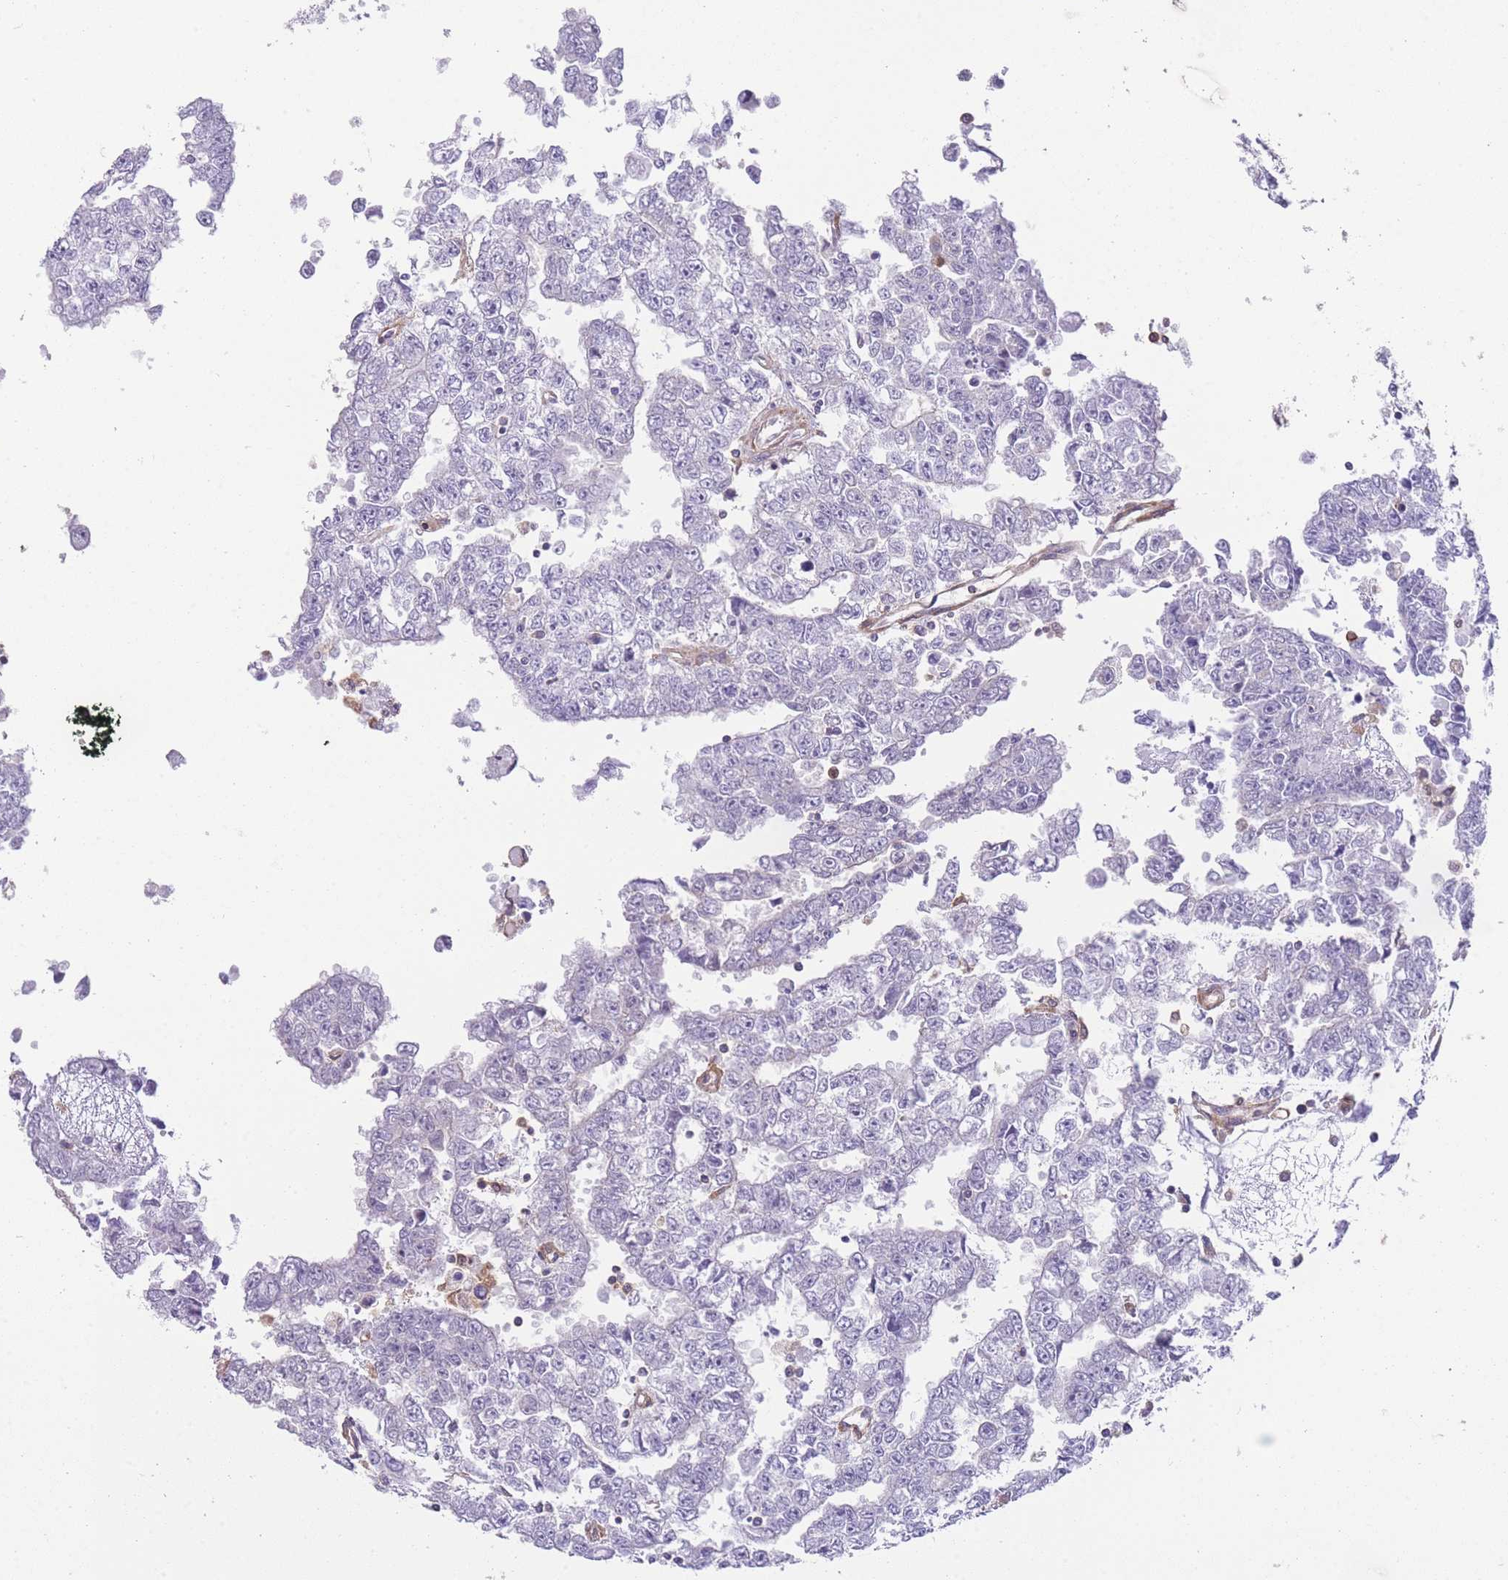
{"staining": {"intensity": "negative", "quantity": "none", "location": "none"}, "tissue": "testis cancer", "cell_type": "Tumor cells", "image_type": "cancer", "snomed": [{"axis": "morphology", "description": "Carcinoma, Embryonal, NOS"}, {"axis": "topography", "description": "Testis"}], "caption": "High power microscopy image of an immunohistochemistry image of testis cancer, revealing no significant positivity in tumor cells.", "gene": "PRKAR1A", "patient": {"sex": "male", "age": 25}}